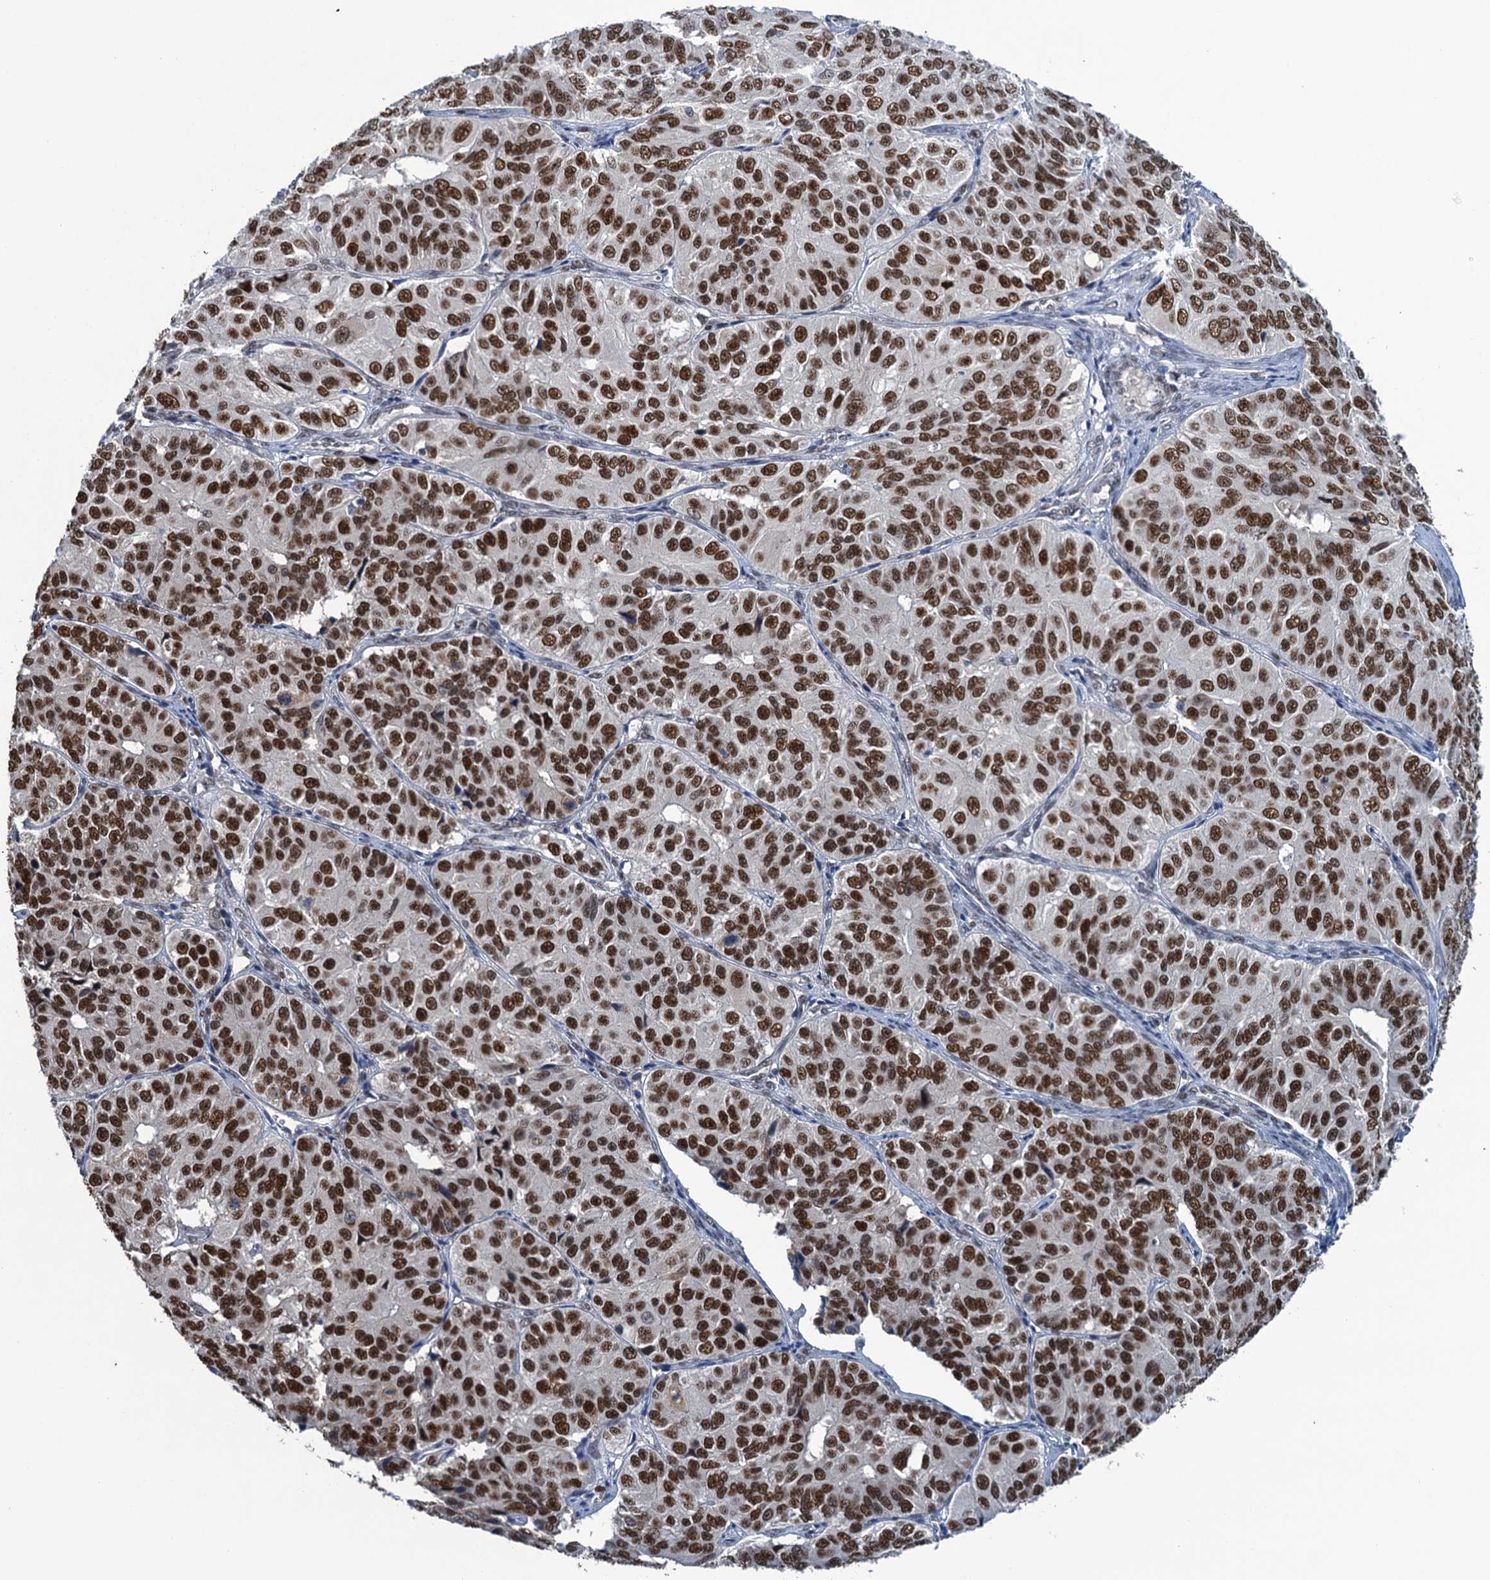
{"staining": {"intensity": "strong", "quantity": ">75%", "location": "nuclear"}, "tissue": "ovarian cancer", "cell_type": "Tumor cells", "image_type": "cancer", "snomed": [{"axis": "morphology", "description": "Carcinoma, endometroid"}, {"axis": "topography", "description": "Ovary"}], "caption": "Tumor cells exhibit strong nuclear staining in about >75% of cells in ovarian cancer.", "gene": "SAE1", "patient": {"sex": "female", "age": 51}}